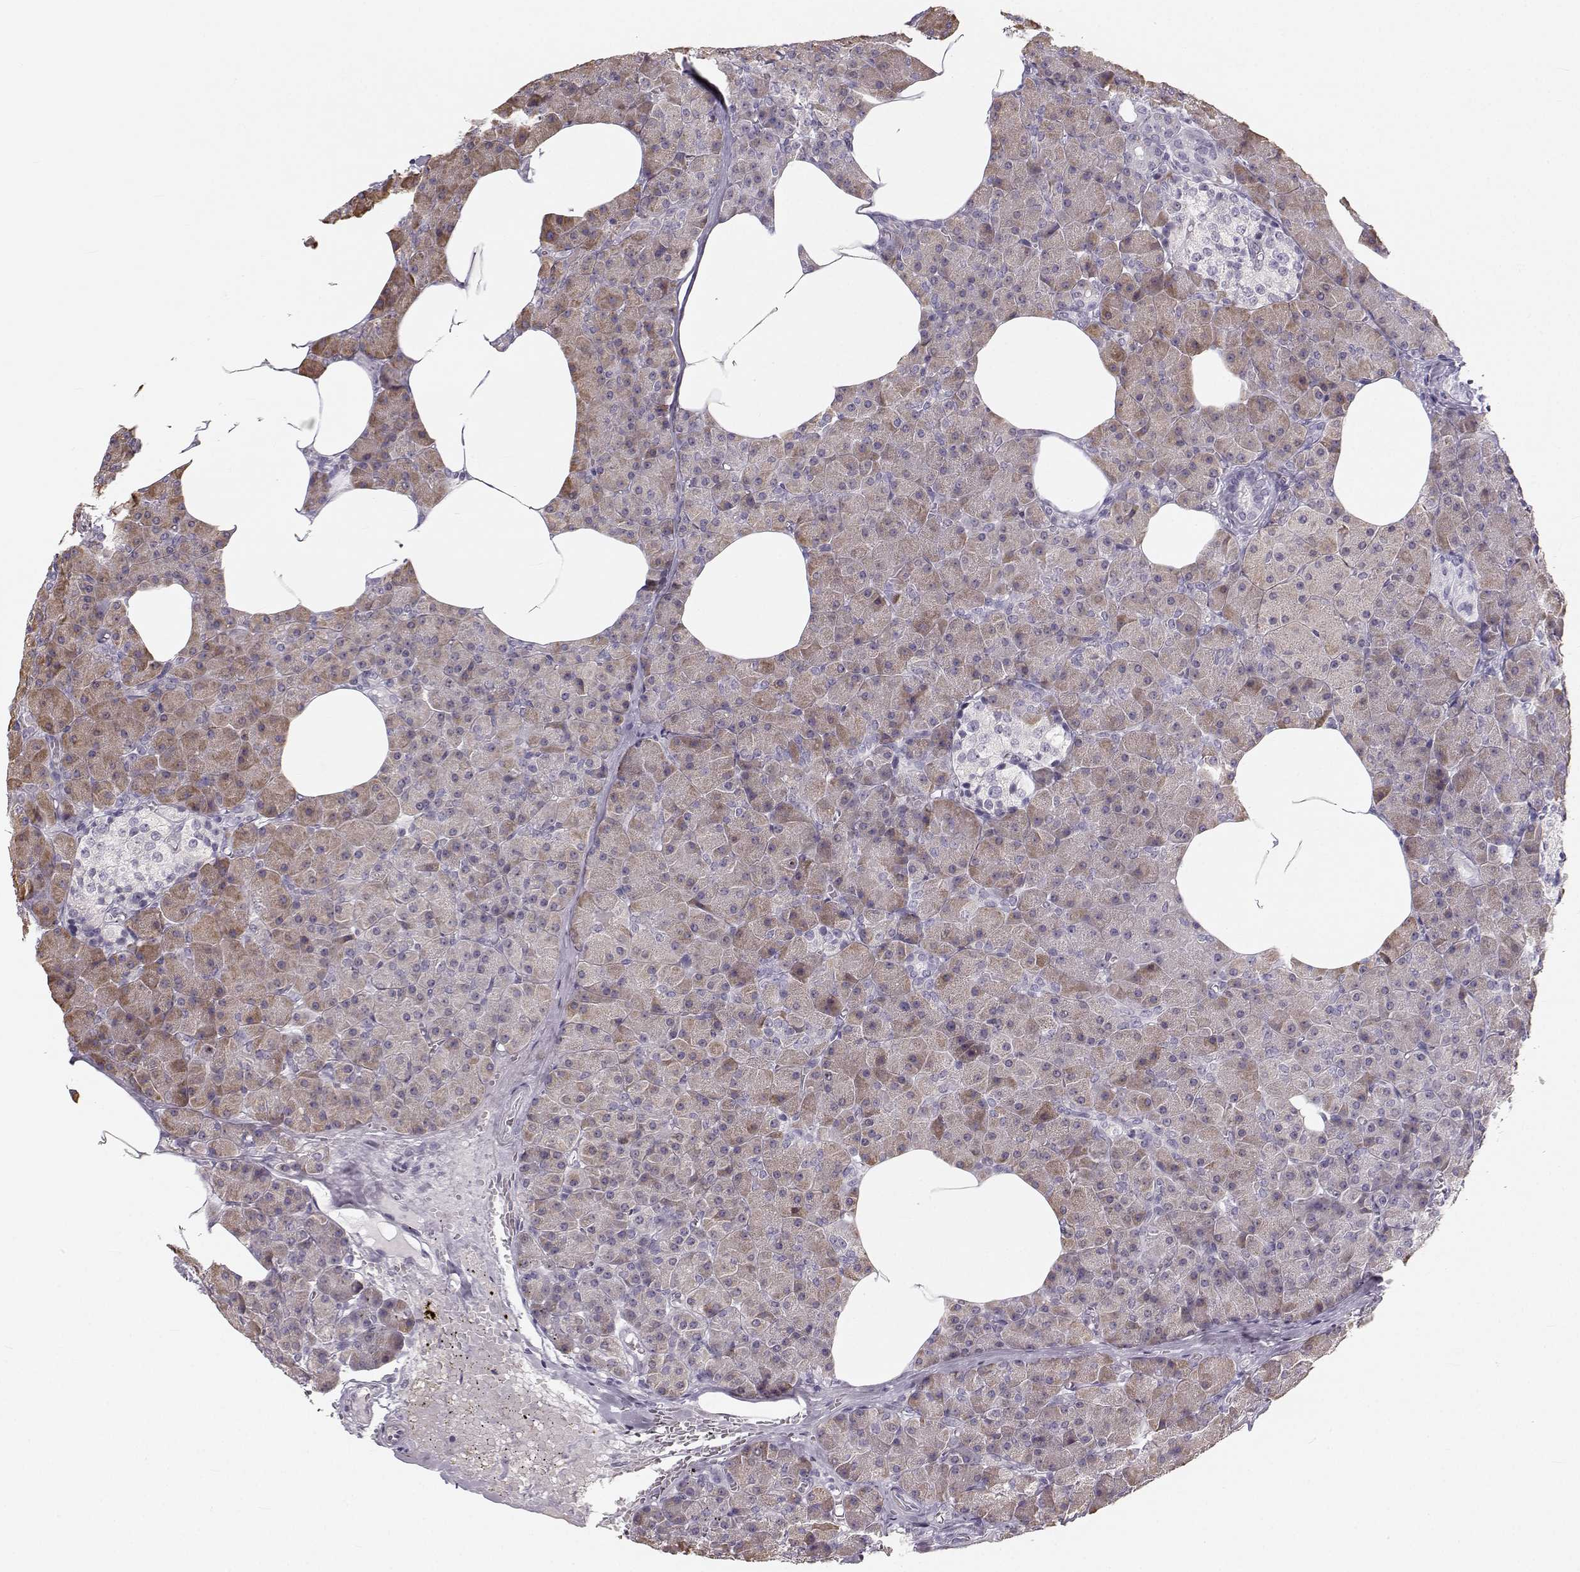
{"staining": {"intensity": "weak", "quantity": "25%-75%", "location": "cytoplasmic/membranous"}, "tissue": "pancreas", "cell_type": "Exocrine glandular cells", "image_type": "normal", "snomed": [{"axis": "morphology", "description": "Normal tissue, NOS"}, {"axis": "topography", "description": "Pancreas"}], "caption": "DAB (3,3'-diaminobenzidine) immunohistochemical staining of unremarkable human pancreas shows weak cytoplasmic/membranous protein positivity in approximately 25%-75% of exocrine glandular cells. (DAB = brown stain, brightfield microscopy at high magnification).", "gene": "OIP5", "patient": {"sex": "female", "age": 45}}